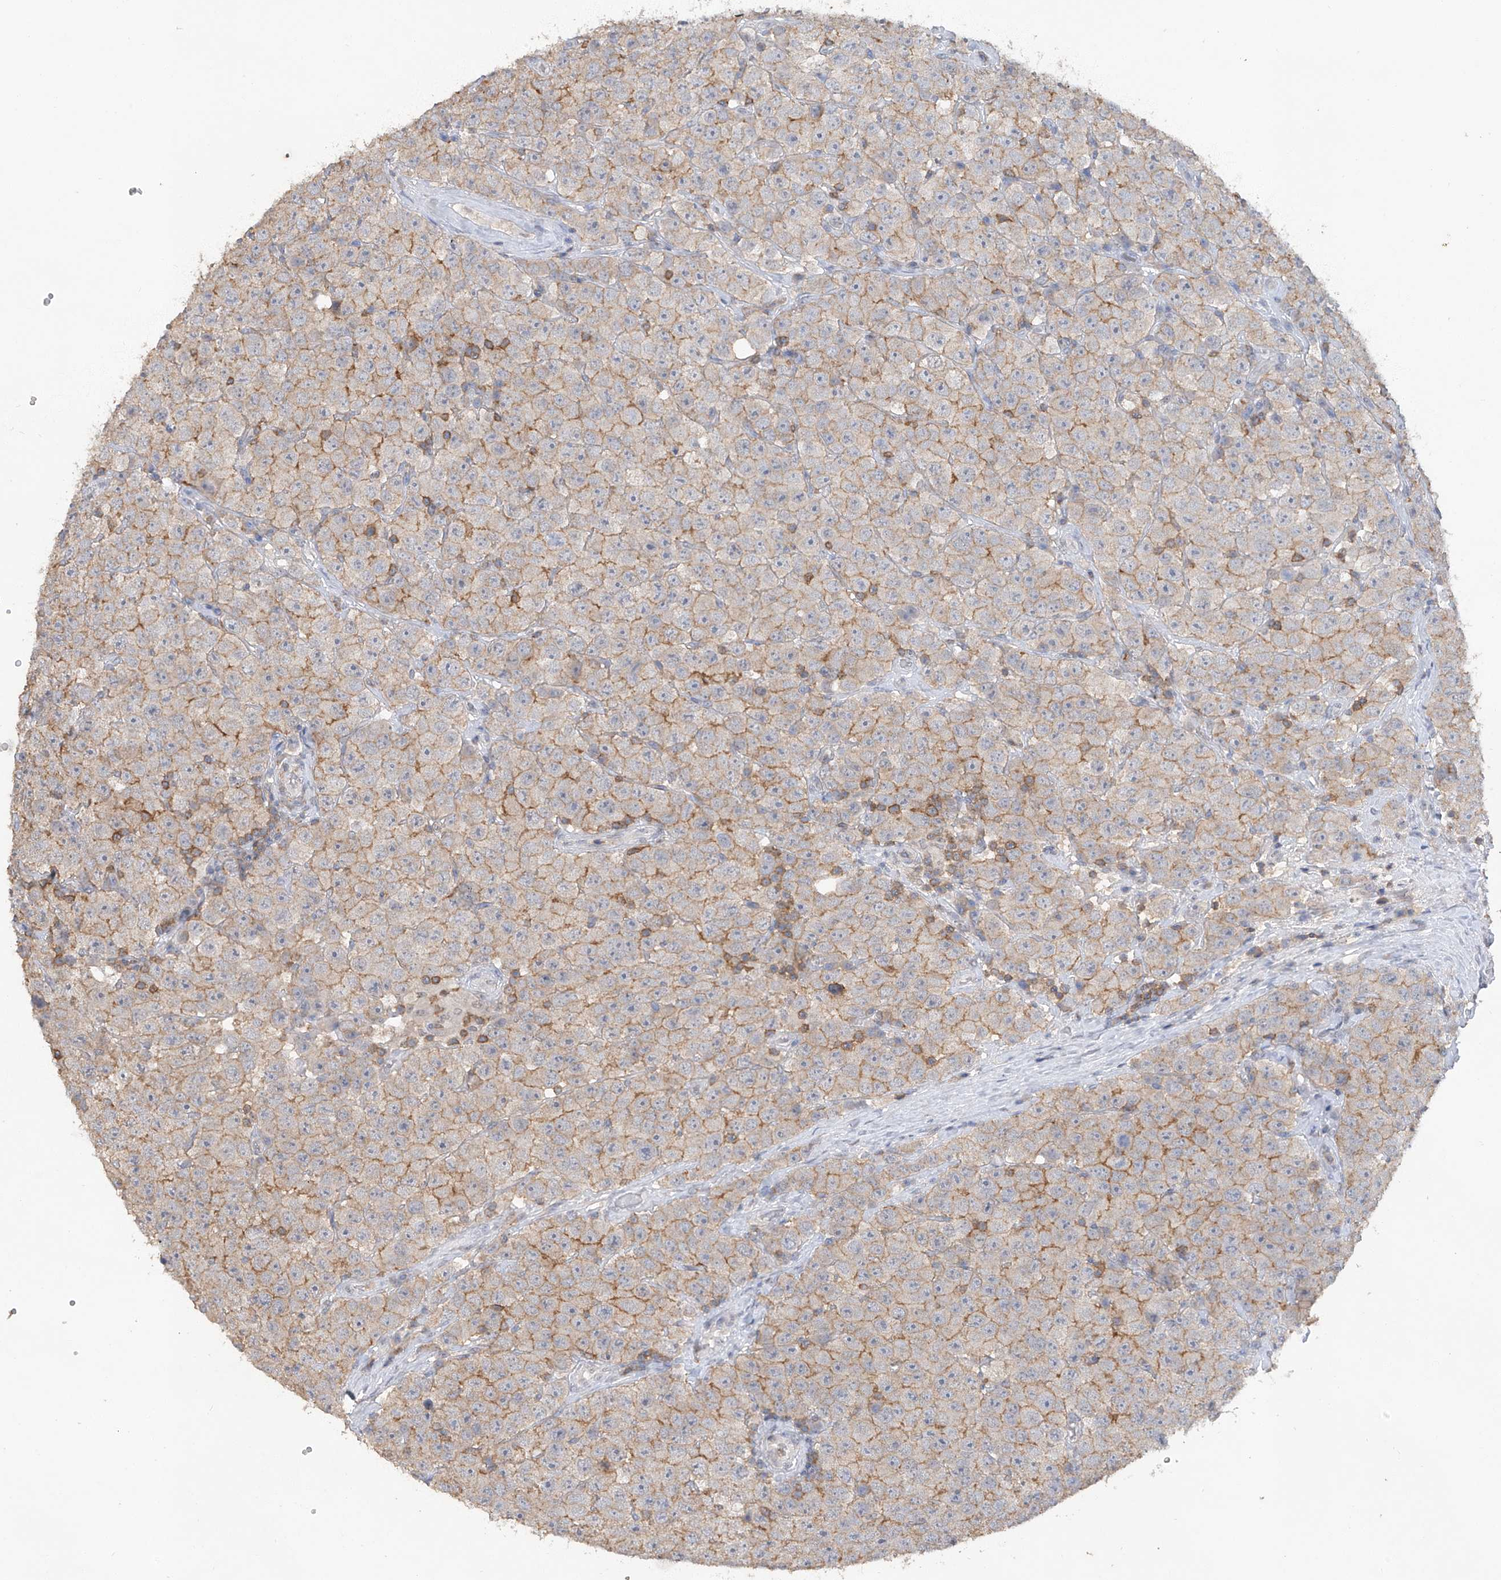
{"staining": {"intensity": "moderate", "quantity": "25%-75%", "location": "cytoplasmic/membranous"}, "tissue": "testis cancer", "cell_type": "Tumor cells", "image_type": "cancer", "snomed": [{"axis": "morphology", "description": "Seminoma, NOS"}, {"axis": "topography", "description": "Testis"}], "caption": "Seminoma (testis) stained with a protein marker displays moderate staining in tumor cells.", "gene": "HAS3", "patient": {"sex": "male", "age": 28}}